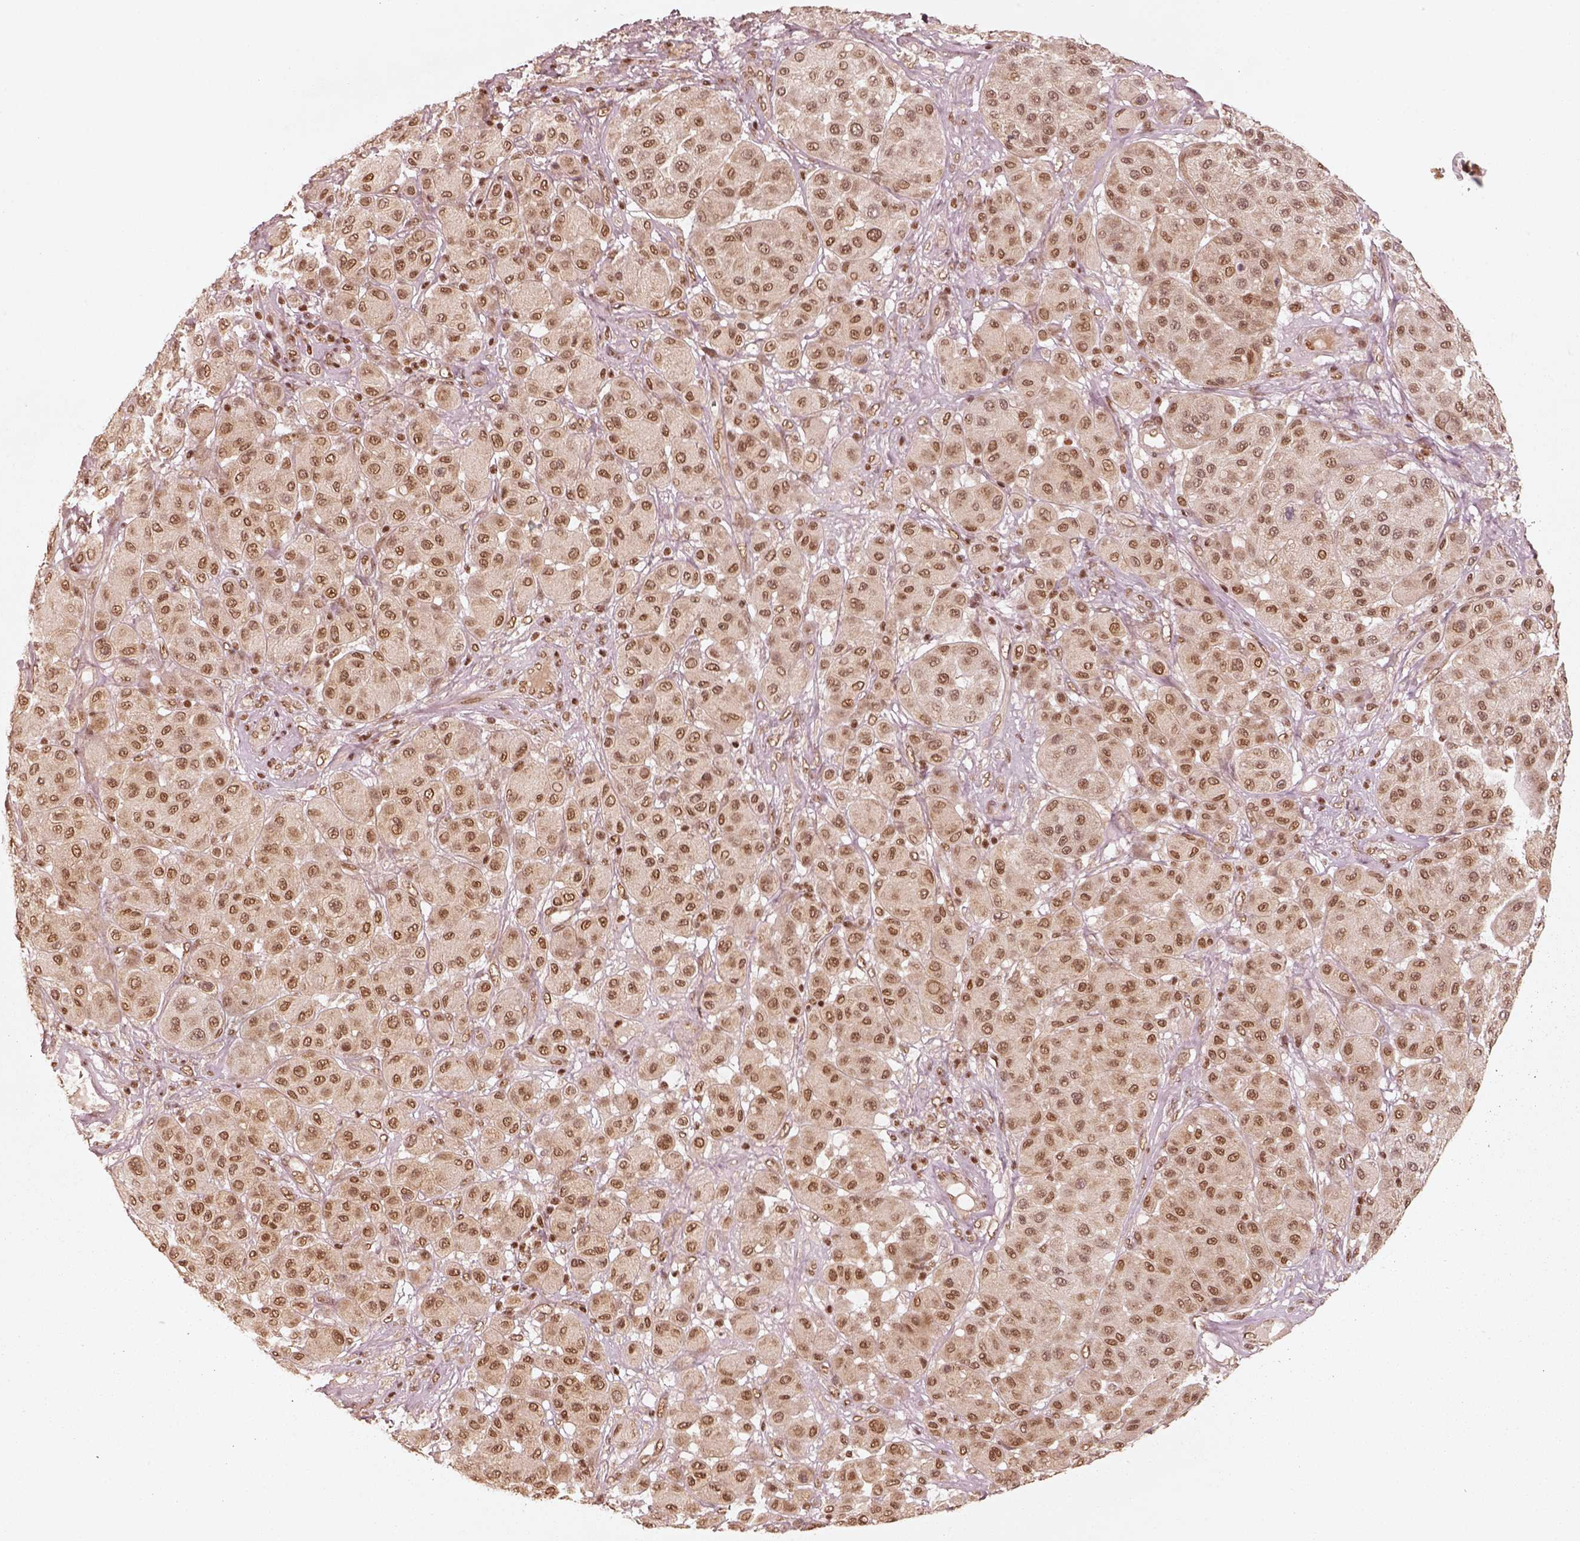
{"staining": {"intensity": "moderate", "quantity": ">75%", "location": "nuclear"}, "tissue": "melanoma", "cell_type": "Tumor cells", "image_type": "cancer", "snomed": [{"axis": "morphology", "description": "Malignant melanoma, Metastatic site"}, {"axis": "topography", "description": "Smooth muscle"}], "caption": "Tumor cells display medium levels of moderate nuclear staining in about >75% of cells in malignant melanoma (metastatic site).", "gene": "GMEB2", "patient": {"sex": "male", "age": 41}}